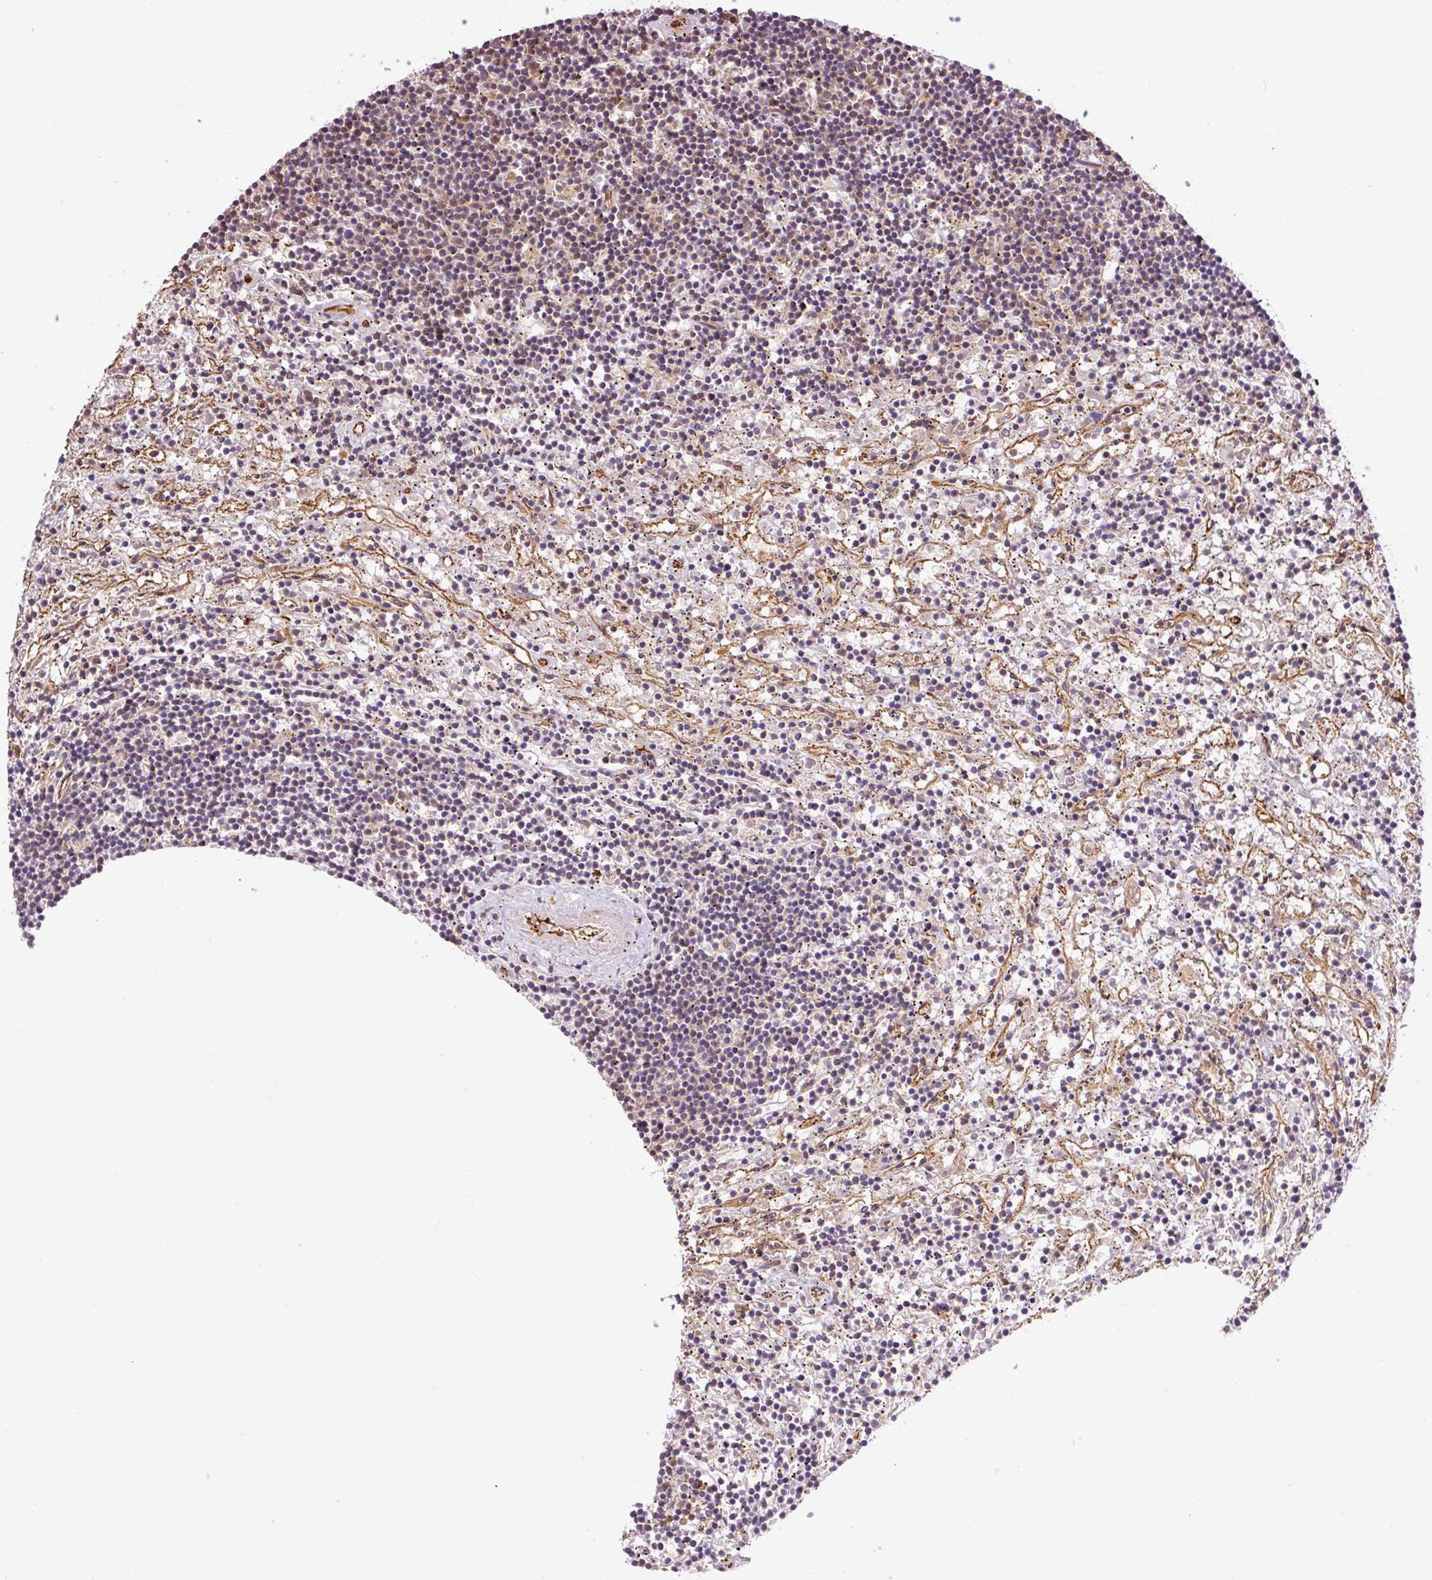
{"staining": {"intensity": "negative", "quantity": "none", "location": "none"}, "tissue": "lymphoma", "cell_type": "Tumor cells", "image_type": "cancer", "snomed": [{"axis": "morphology", "description": "Malignant lymphoma, non-Hodgkin's type, Low grade"}, {"axis": "topography", "description": "Spleen"}], "caption": "There is no significant positivity in tumor cells of malignant lymphoma, non-Hodgkin's type (low-grade).", "gene": "PCK2", "patient": {"sex": "male", "age": 76}}